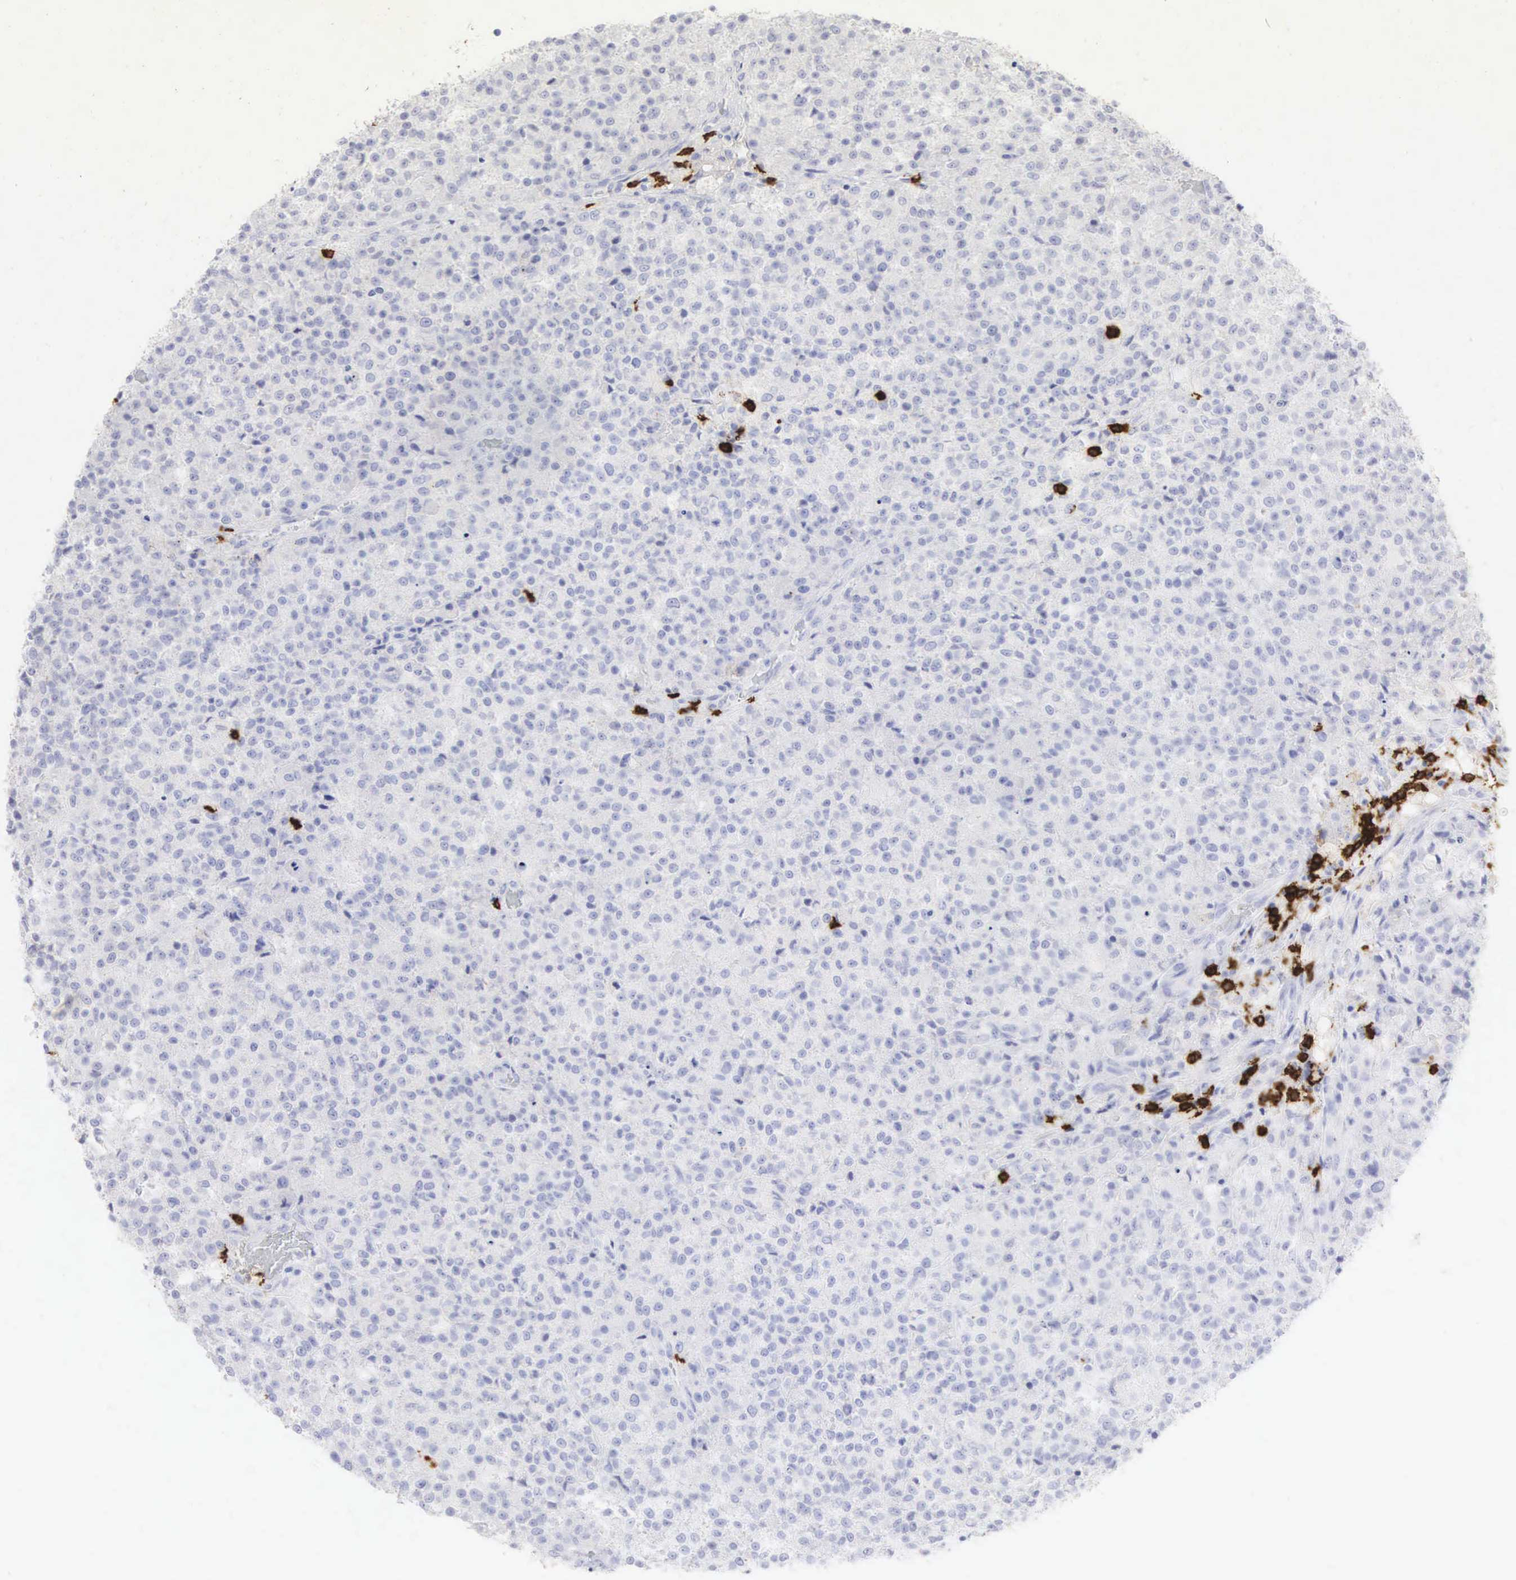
{"staining": {"intensity": "negative", "quantity": "none", "location": "none"}, "tissue": "testis cancer", "cell_type": "Tumor cells", "image_type": "cancer", "snomed": [{"axis": "morphology", "description": "Seminoma, NOS"}, {"axis": "topography", "description": "Testis"}], "caption": "This is an IHC micrograph of human testis cancer. There is no positivity in tumor cells.", "gene": "CD8A", "patient": {"sex": "male", "age": 59}}